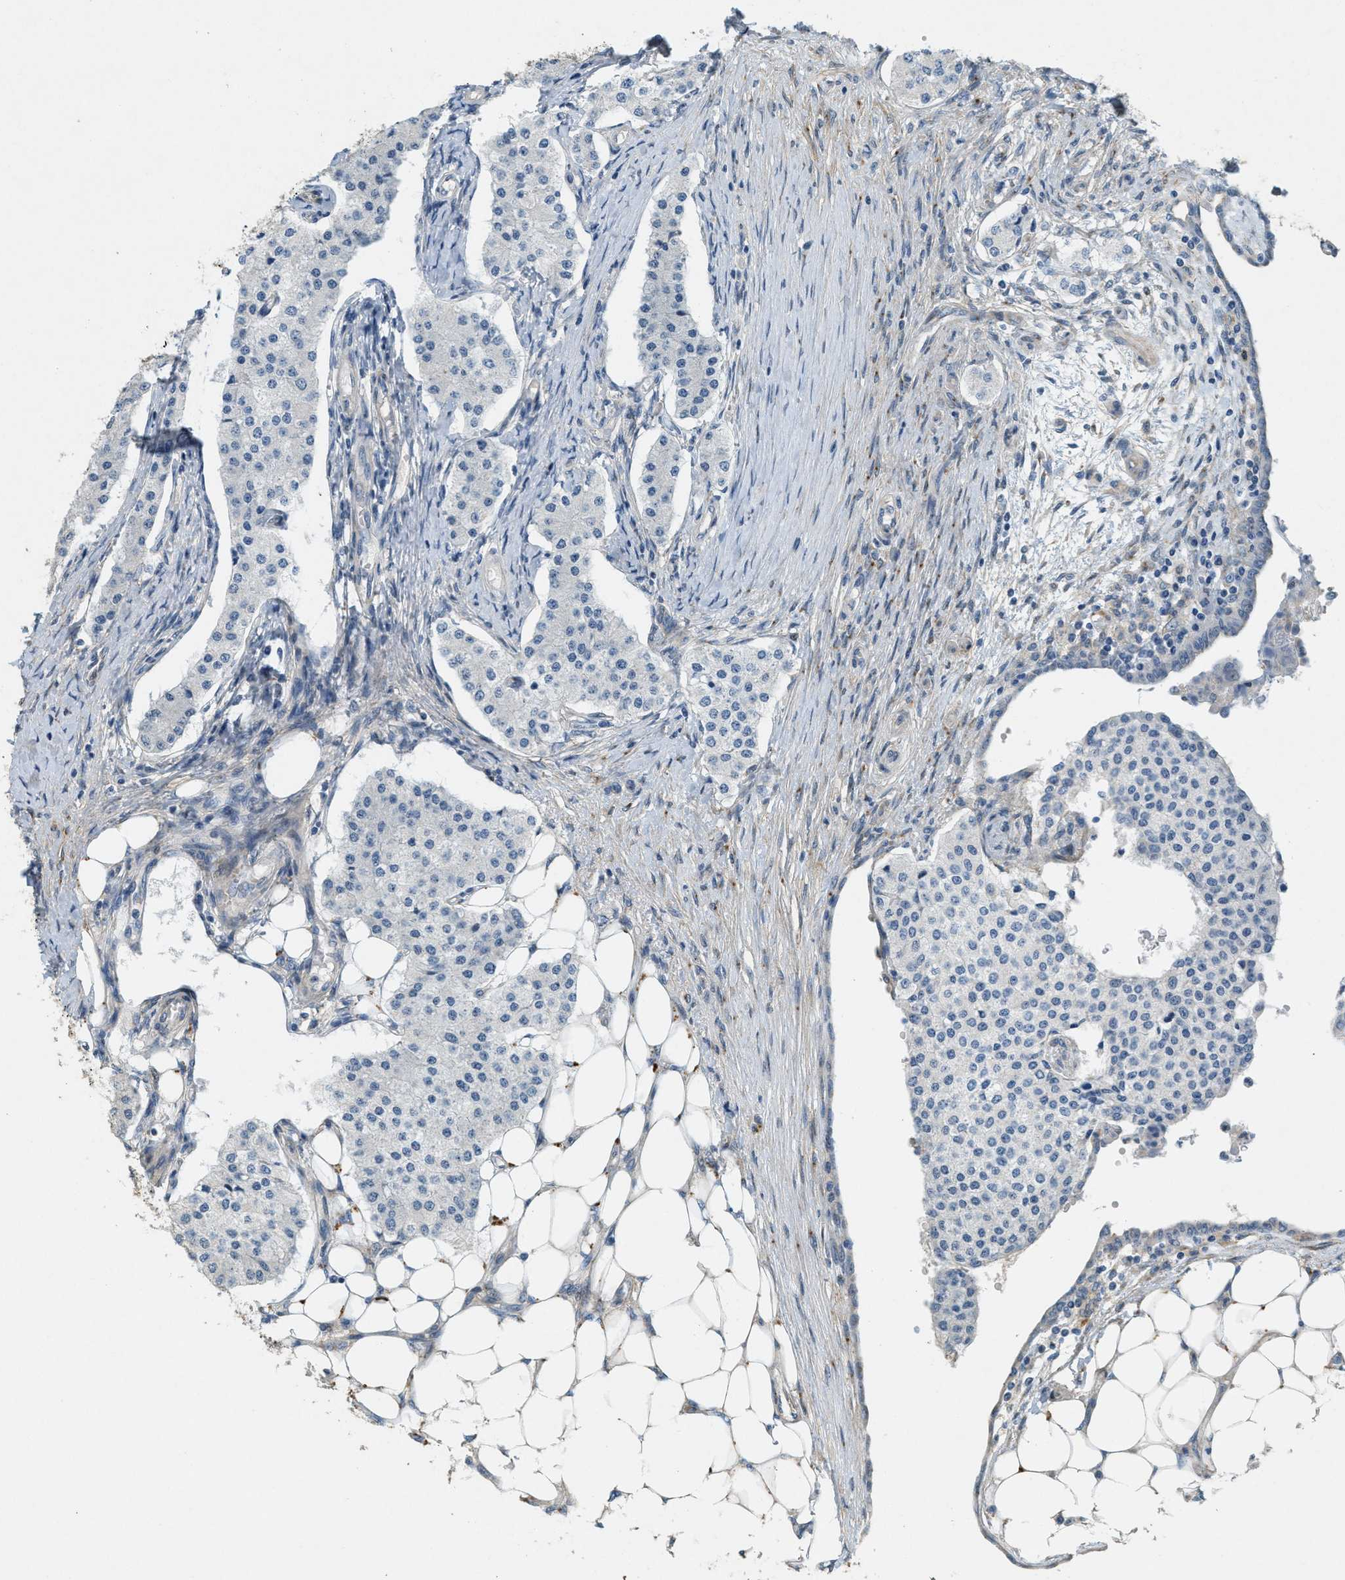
{"staining": {"intensity": "negative", "quantity": "none", "location": "none"}, "tissue": "carcinoid", "cell_type": "Tumor cells", "image_type": "cancer", "snomed": [{"axis": "morphology", "description": "Carcinoid, malignant, NOS"}, {"axis": "topography", "description": "Colon"}], "caption": "Tumor cells show no significant expression in malignant carcinoid.", "gene": "ADCY5", "patient": {"sex": "female", "age": 52}}